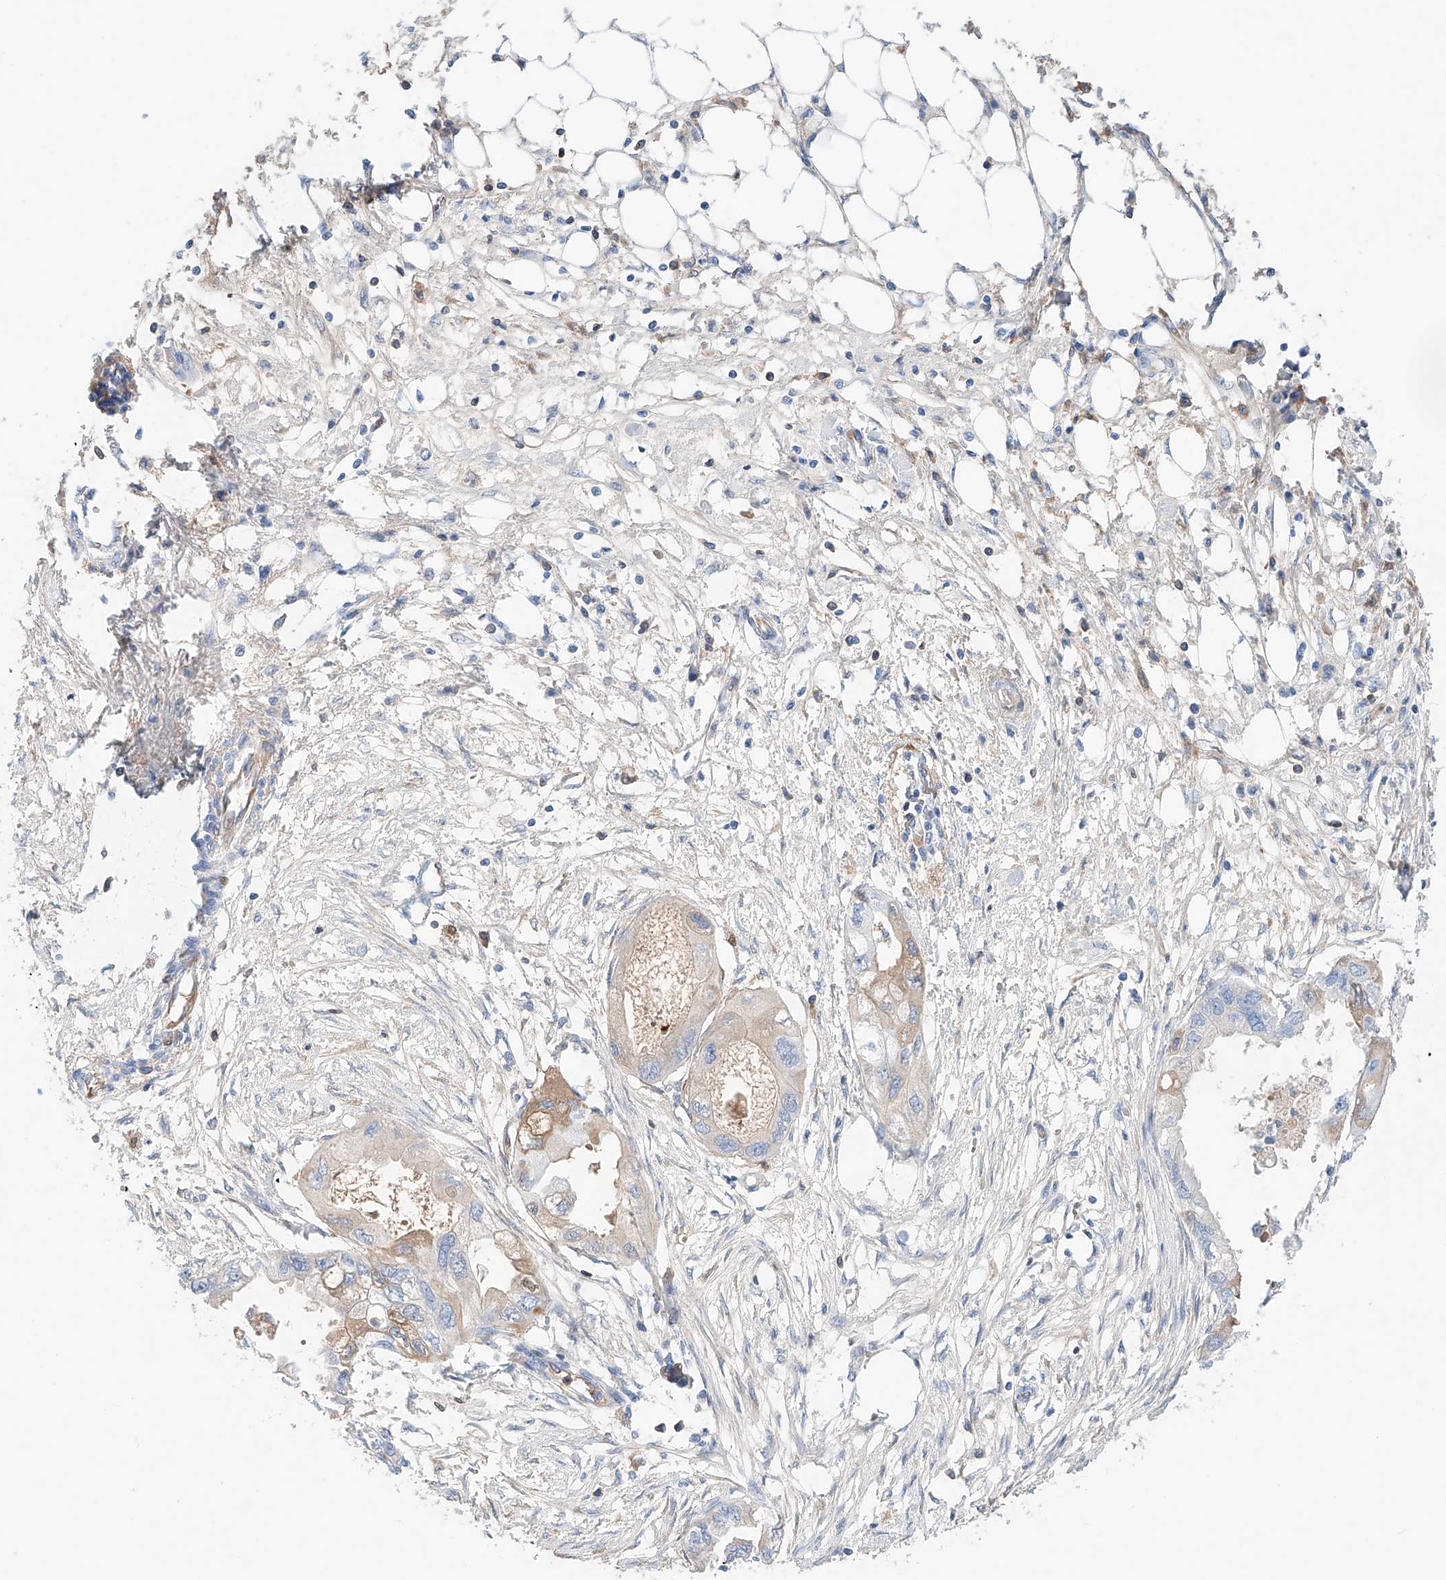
{"staining": {"intensity": "moderate", "quantity": "25%-75%", "location": "cytoplasmic/membranous"}, "tissue": "endometrial cancer", "cell_type": "Tumor cells", "image_type": "cancer", "snomed": [{"axis": "morphology", "description": "Adenocarcinoma, NOS"}, {"axis": "morphology", "description": "Adenocarcinoma, metastatic, NOS"}, {"axis": "topography", "description": "Adipose tissue"}, {"axis": "topography", "description": "Endometrium"}], "caption": "Moderate cytoplasmic/membranous protein expression is present in about 25%-75% of tumor cells in endometrial cancer.", "gene": "PGGT1B", "patient": {"sex": "female", "age": 67}}